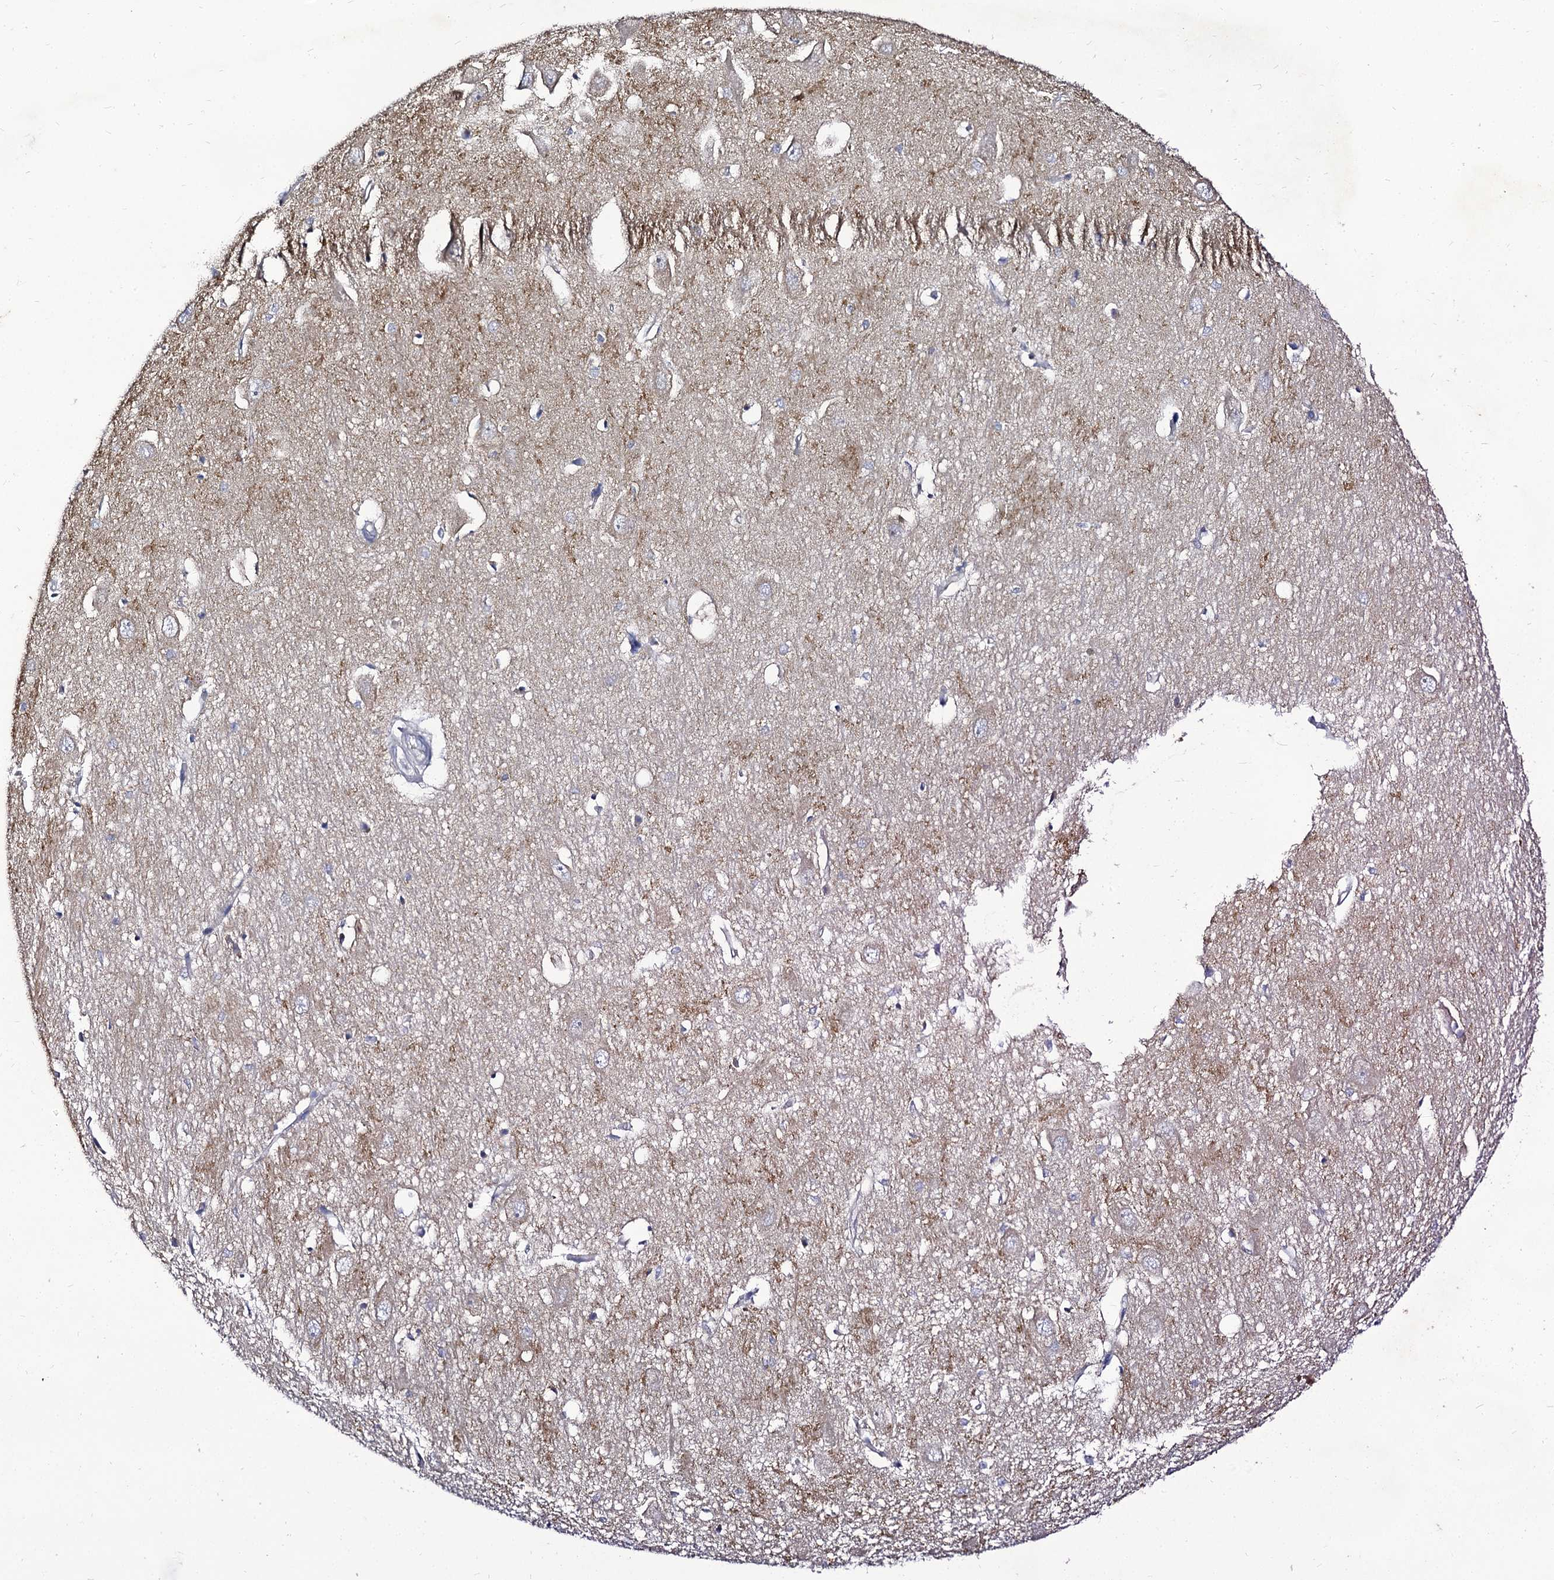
{"staining": {"intensity": "negative", "quantity": "none", "location": "none"}, "tissue": "hippocampus", "cell_type": "Glial cells", "image_type": "normal", "snomed": [{"axis": "morphology", "description": "Normal tissue, NOS"}, {"axis": "topography", "description": "Hippocampus"}], "caption": "Immunohistochemical staining of benign human hippocampus demonstrates no significant expression in glial cells. (DAB IHC visualized using brightfield microscopy, high magnification).", "gene": "PANX2", "patient": {"sex": "female", "age": 64}}